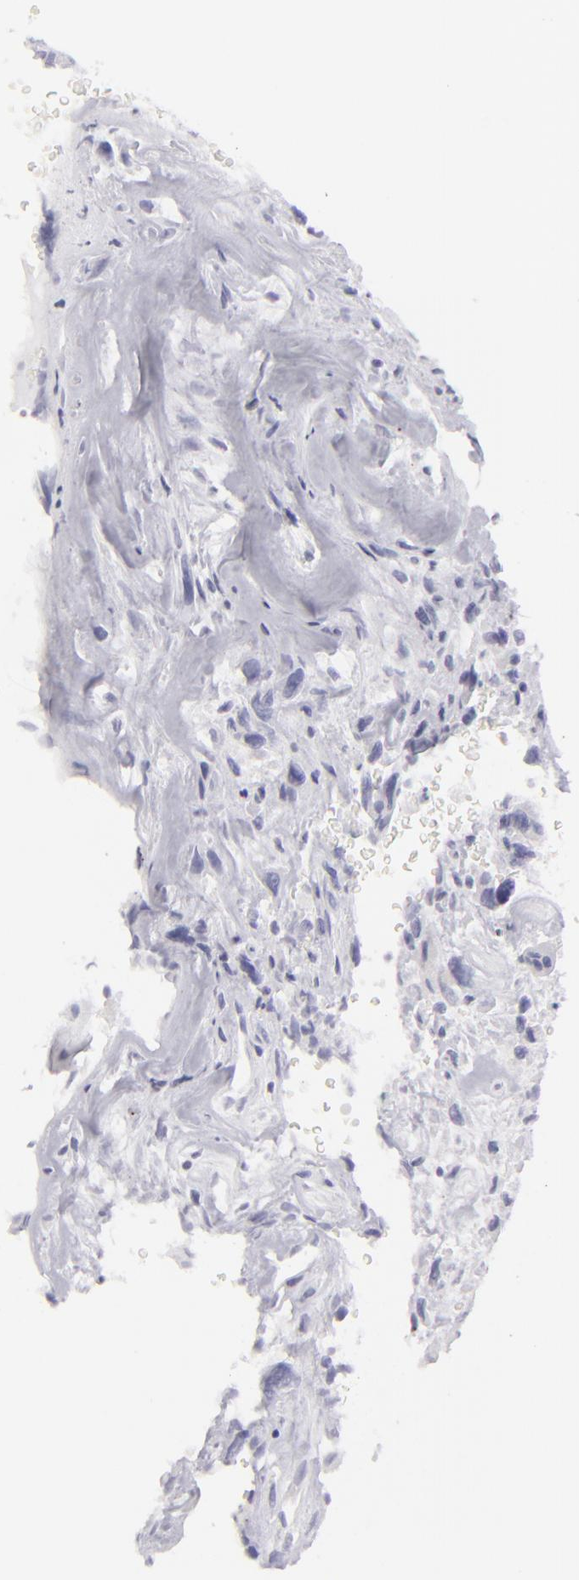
{"staining": {"intensity": "negative", "quantity": "none", "location": "none"}, "tissue": "breast cancer", "cell_type": "Tumor cells", "image_type": "cancer", "snomed": [{"axis": "morphology", "description": "Neoplasm, malignant, NOS"}, {"axis": "topography", "description": "Breast"}], "caption": "DAB immunohistochemical staining of neoplasm (malignant) (breast) shows no significant positivity in tumor cells.", "gene": "KRT1", "patient": {"sex": "female", "age": 50}}